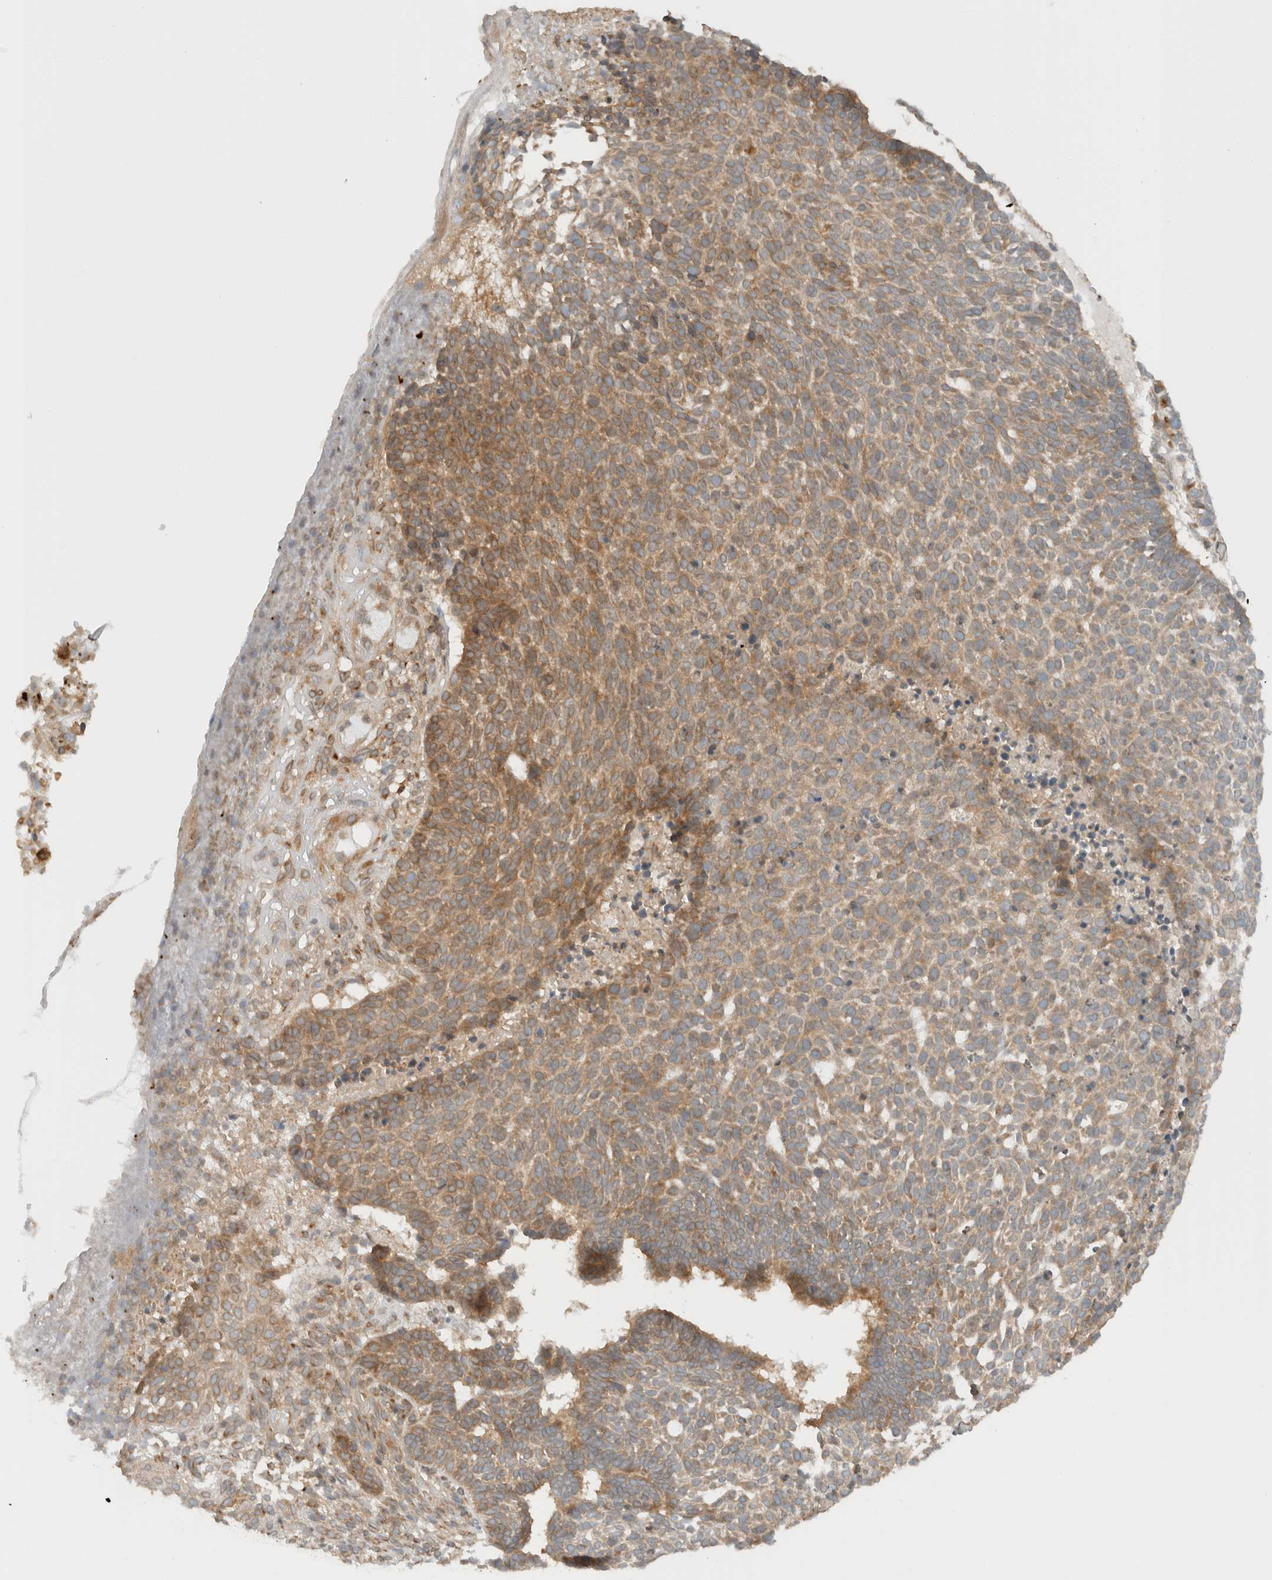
{"staining": {"intensity": "moderate", "quantity": ">75%", "location": "cytoplasmic/membranous"}, "tissue": "skin cancer", "cell_type": "Tumor cells", "image_type": "cancer", "snomed": [{"axis": "morphology", "description": "Basal cell carcinoma"}, {"axis": "topography", "description": "Skin"}], "caption": "Human skin cancer stained with a protein marker demonstrates moderate staining in tumor cells.", "gene": "ARFGEF2", "patient": {"sex": "male", "age": 85}}